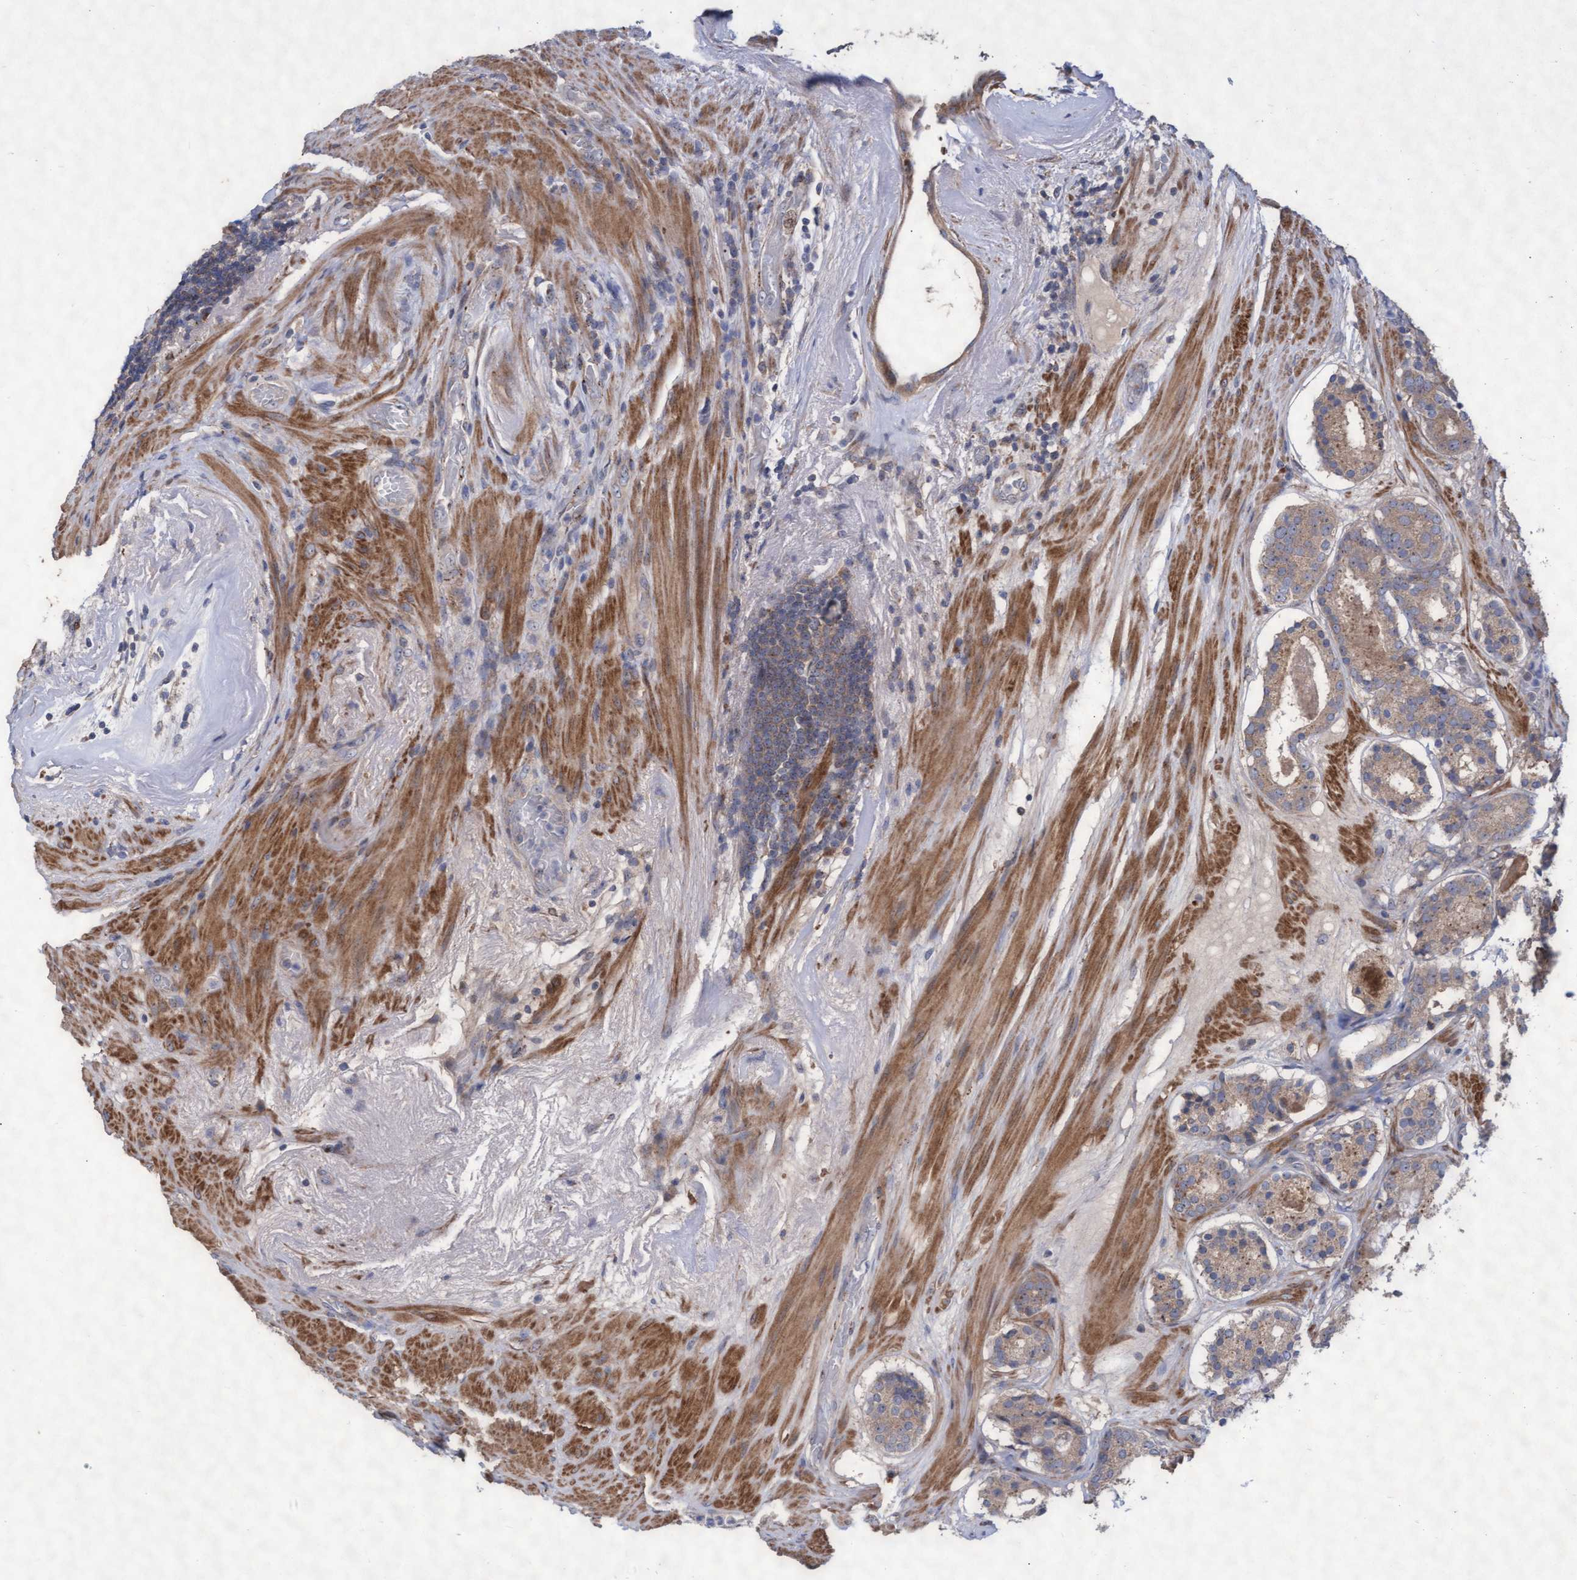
{"staining": {"intensity": "weak", "quantity": ">75%", "location": "cytoplasmic/membranous"}, "tissue": "prostate cancer", "cell_type": "Tumor cells", "image_type": "cancer", "snomed": [{"axis": "morphology", "description": "Adenocarcinoma, Low grade"}, {"axis": "topography", "description": "Prostate"}], "caption": "Tumor cells exhibit weak cytoplasmic/membranous expression in approximately >75% of cells in prostate cancer.", "gene": "ABCF2", "patient": {"sex": "male", "age": 69}}